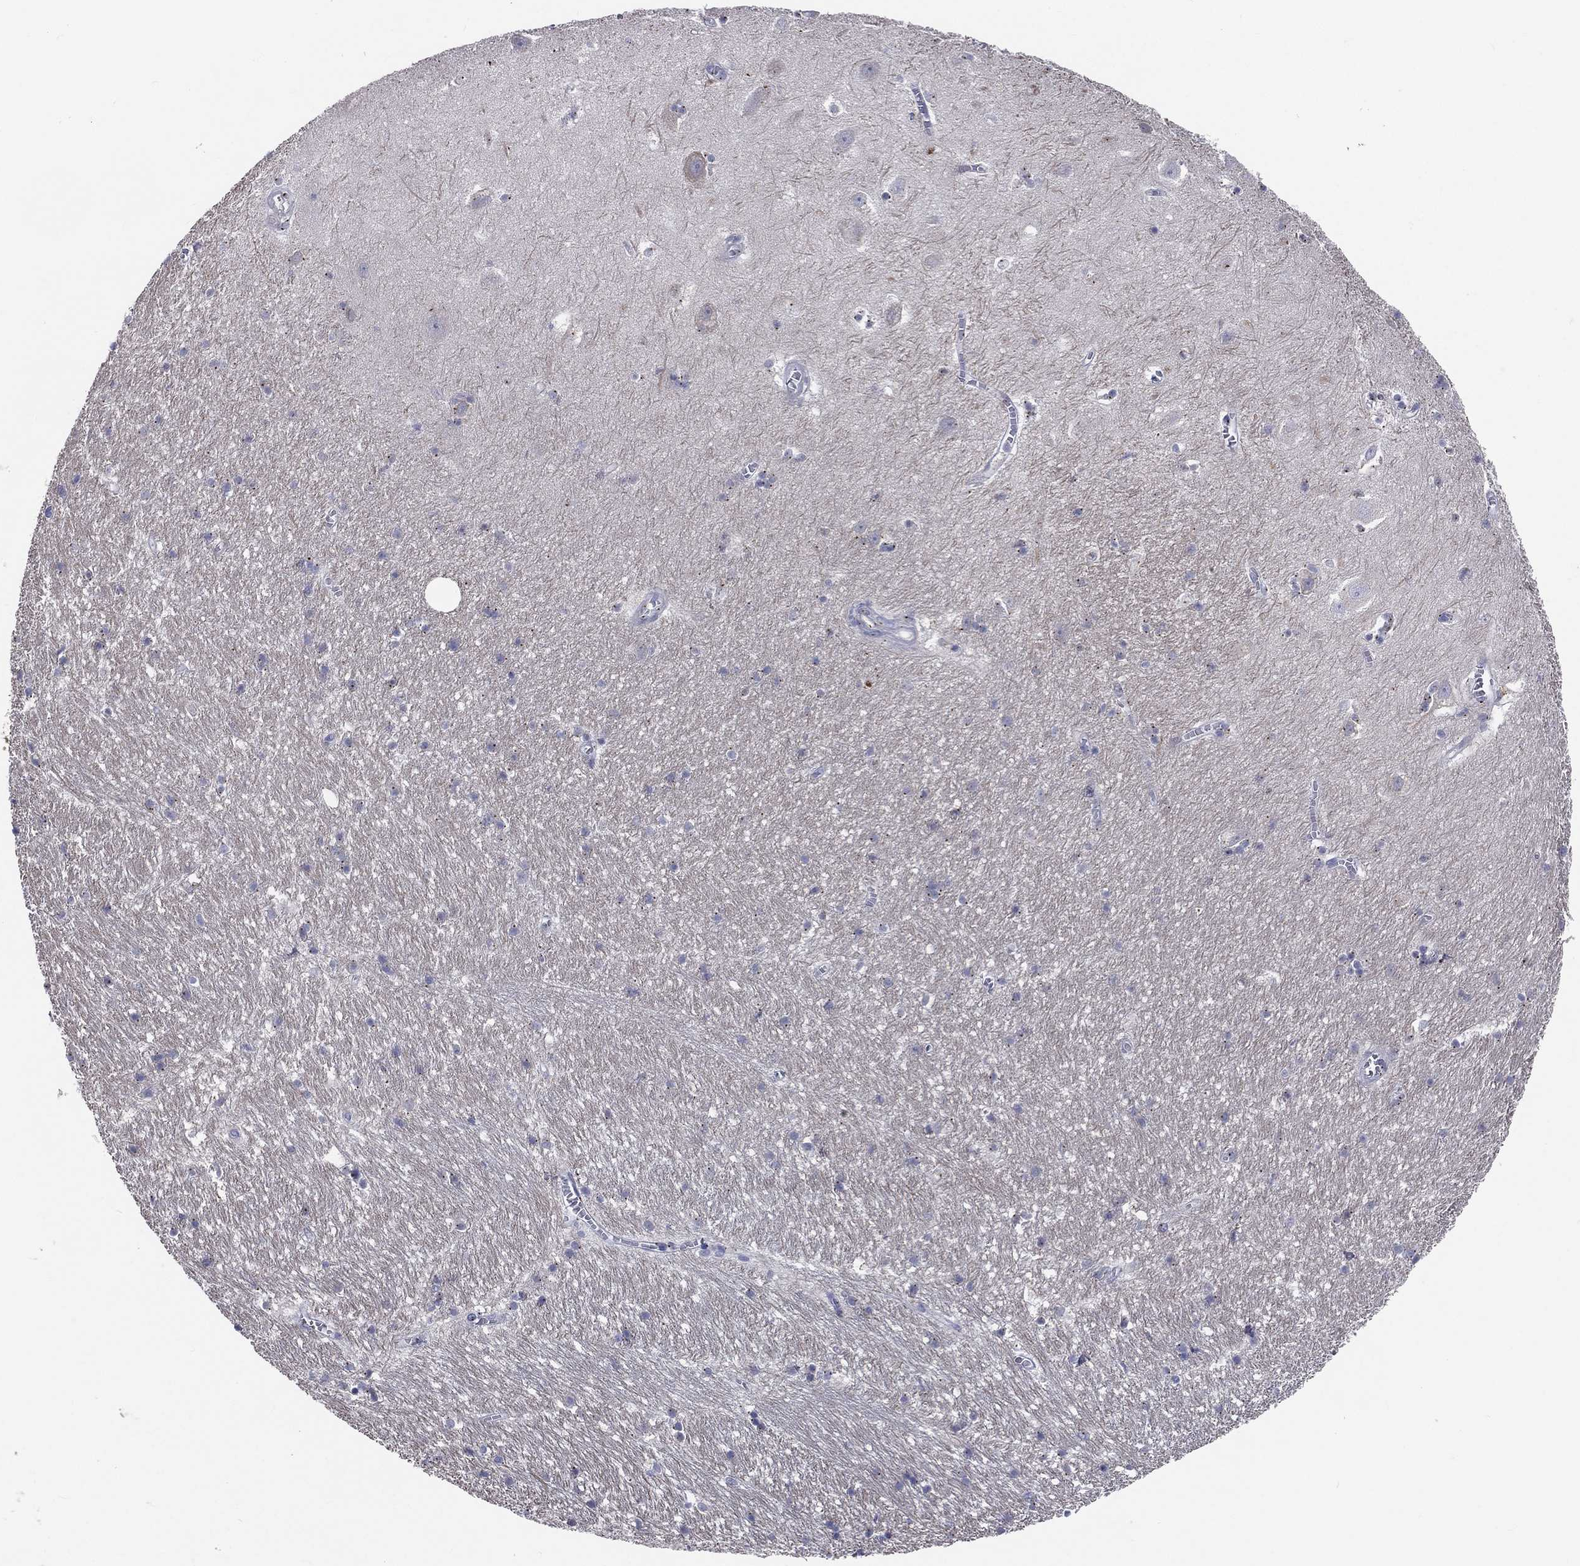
{"staining": {"intensity": "moderate", "quantity": "25%-75%", "location": "cytoplasmic/membranous"}, "tissue": "hippocampus", "cell_type": "Glial cells", "image_type": "normal", "snomed": [{"axis": "morphology", "description": "Normal tissue, NOS"}, {"axis": "topography", "description": "Hippocampus"}], "caption": "Immunohistochemistry image of unremarkable hippocampus: human hippocampus stained using immunohistochemistry demonstrates medium levels of moderate protein expression localized specifically in the cytoplasmic/membranous of glial cells, appearing as a cytoplasmic/membranous brown color.", "gene": "CROCC", "patient": {"sex": "female", "age": 64}}